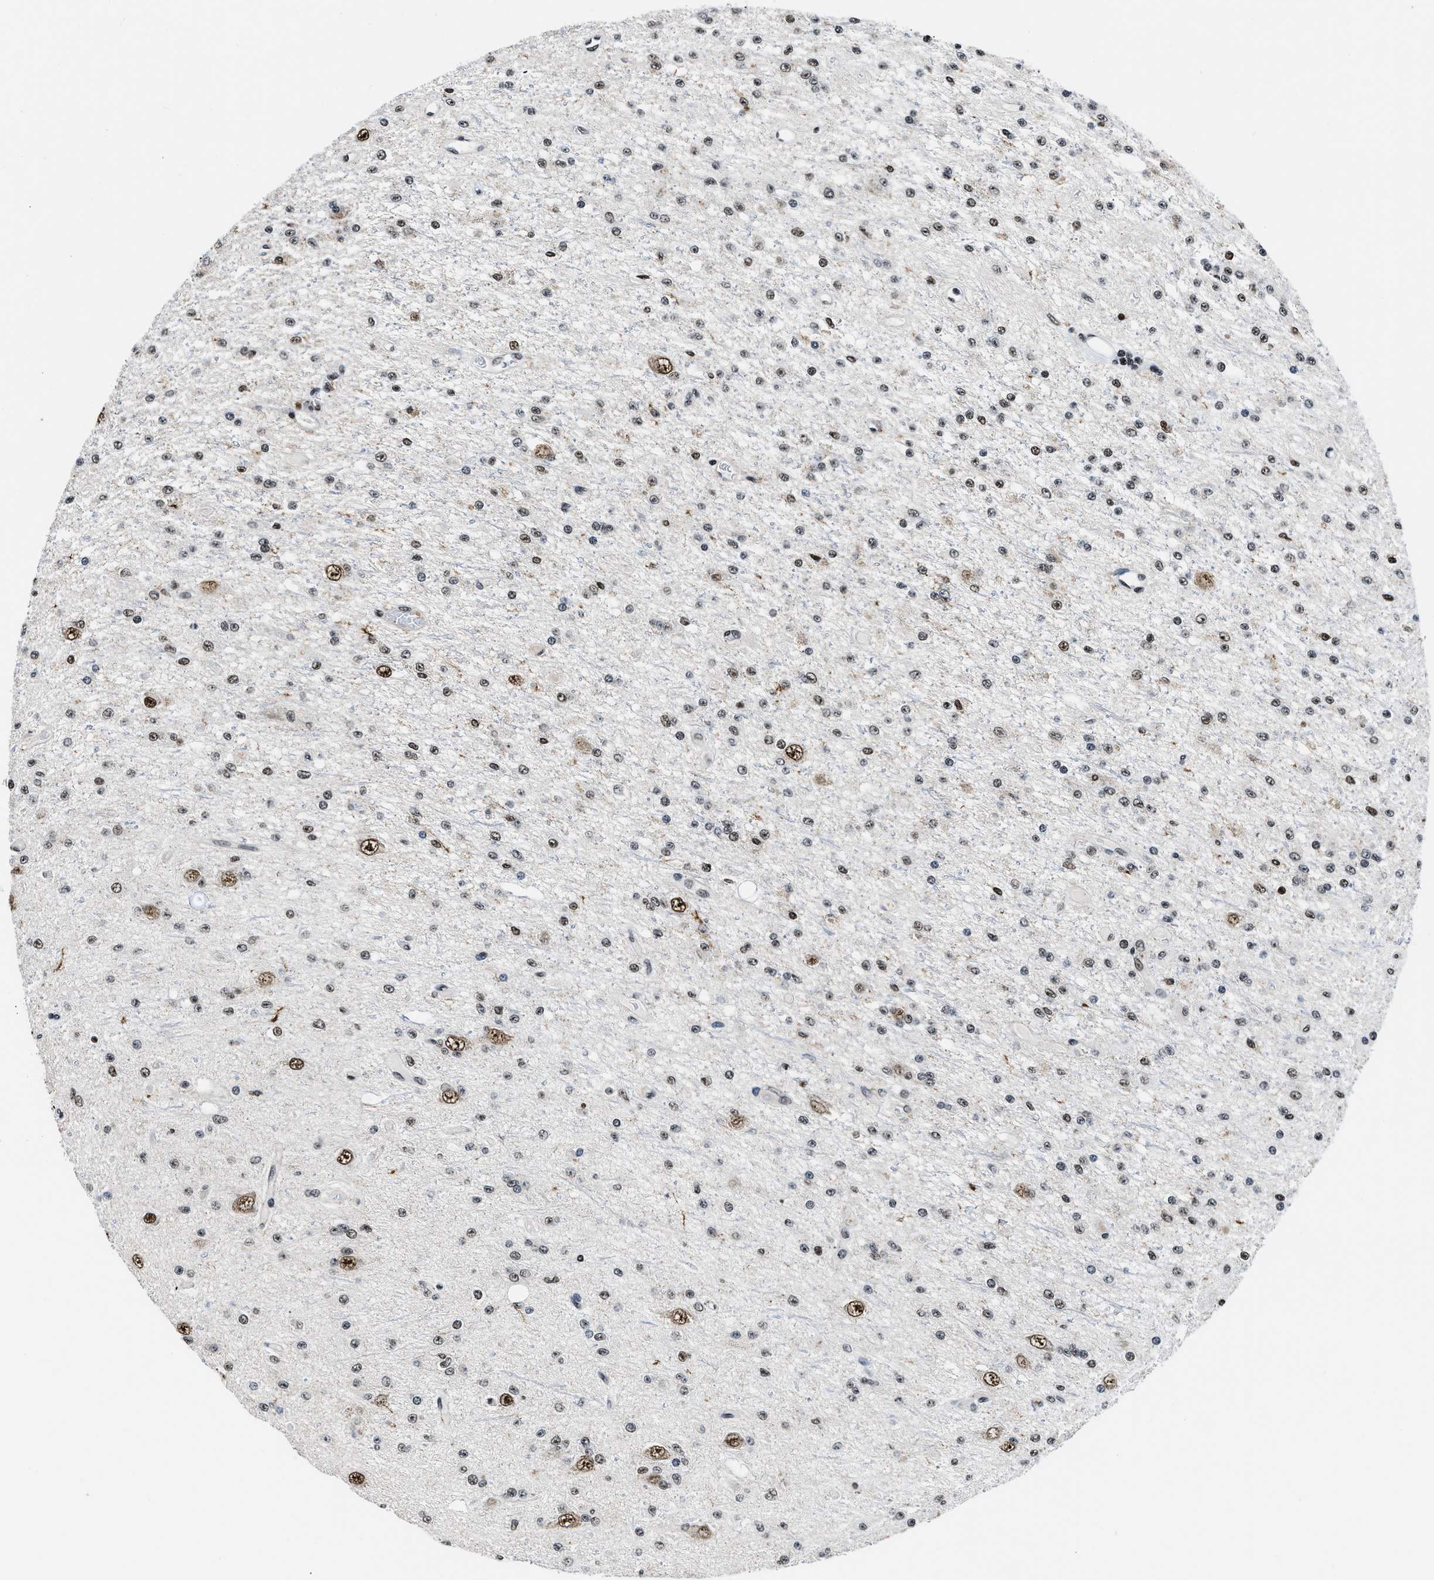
{"staining": {"intensity": "moderate", "quantity": "25%-75%", "location": "nuclear"}, "tissue": "glioma", "cell_type": "Tumor cells", "image_type": "cancer", "snomed": [{"axis": "morphology", "description": "Glioma, malignant, Low grade"}, {"axis": "topography", "description": "Brain"}], "caption": "A micrograph of human glioma stained for a protein demonstrates moderate nuclear brown staining in tumor cells. The protein is shown in brown color, while the nuclei are stained blue.", "gene": "HNRNPH2", "patient": {"sex": "male", "age": 38}}